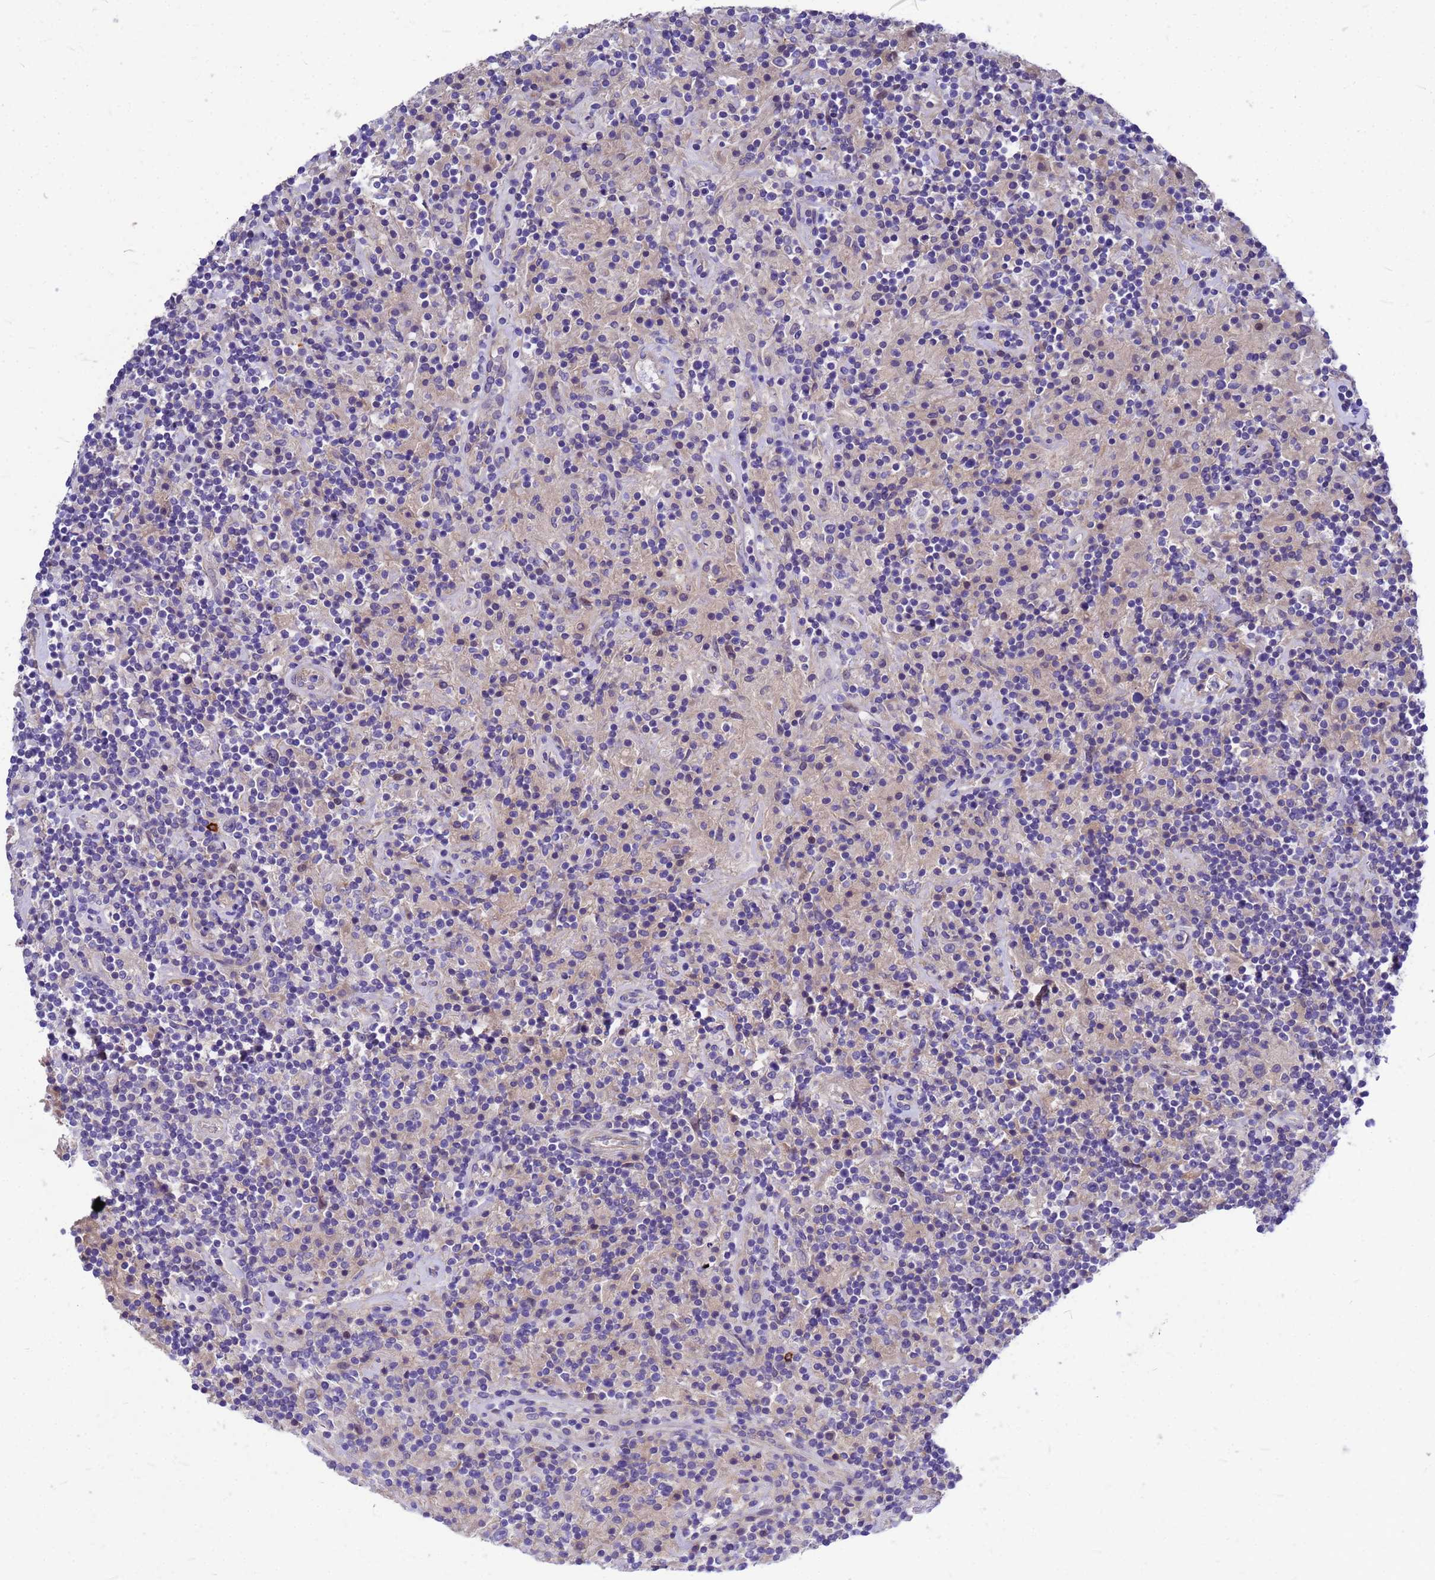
{"staining": {"intensity": "negative", "quantity": "none", "location": "none"}, "tissue": "lymphoma", "cell_type": "Tumor cells", "image_type": "cancer", "snomed": [{"axis": "morphology", "description": "Hodgkin's disease, NOS"}, {"axis": "topography", "description": "Lymph node"}], "caption": "Immunohistochemistry (IHC) micrograph of human Hodgkin's disease stained for a protein (brown), which demonstrates no staining in tumor cells.", "gene": "FBXW5", "patient": {"sex": "male", "age": 70}}